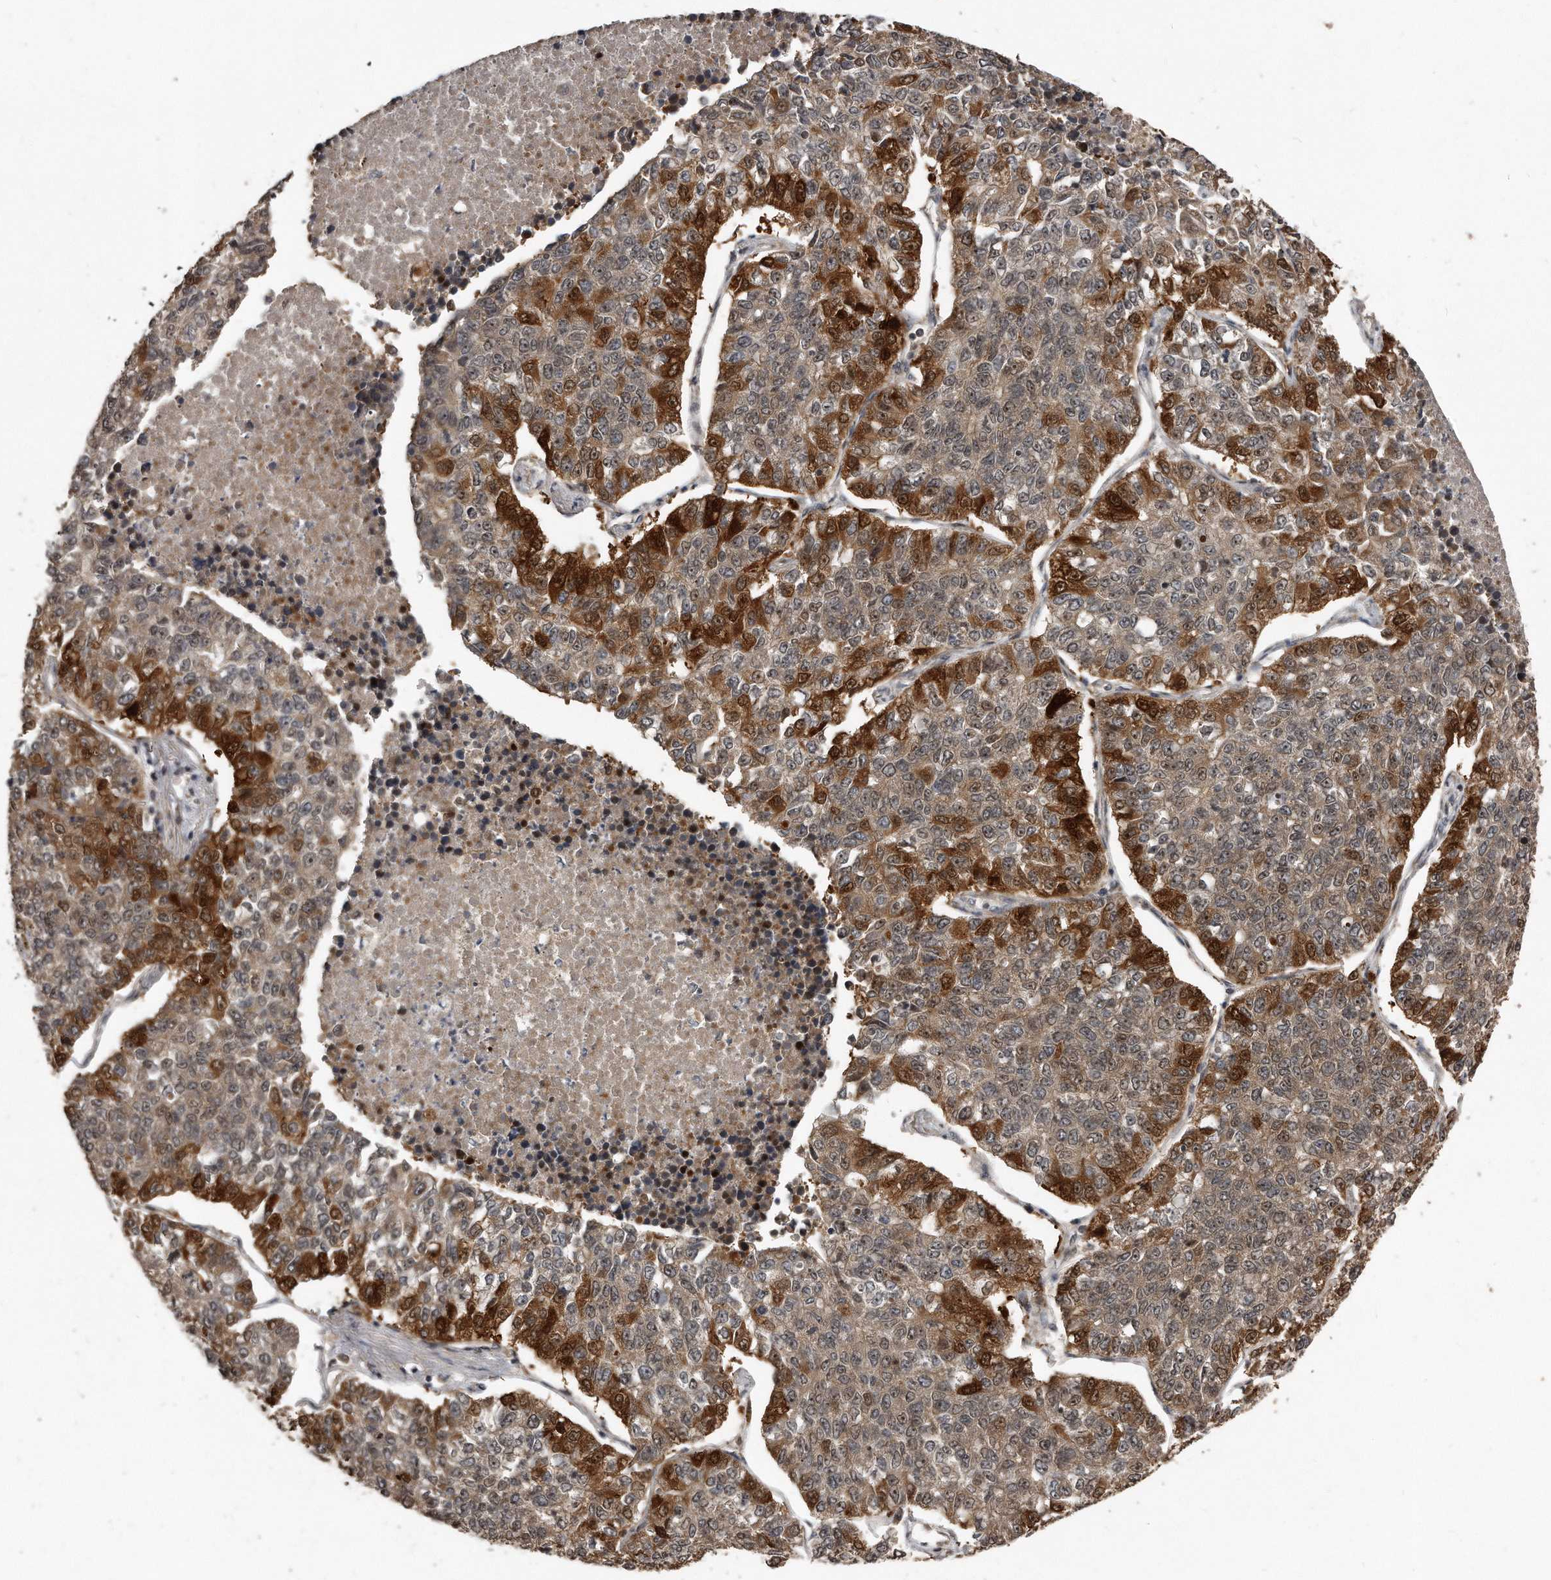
{"staining": {"intensity": "strong", "quantity": "25%-75%", "location": "cytoplasmic/membranous,nuclear"}, "tissue": "lung cancer", "cell_type": "Tumor cells", "image_type": "cancer", "snomed": [{"axis": "morphology", "description": "Adenocarcinoma, NOS"}, {"axis": "topography", "description": "Lung"}], "caption": "A brown stain highlights strong cytoplasmic/membranous and nuclear staining of a protein in human adenocarcinoma (lung) tumor cells.", "gene": "GCH1", "patient": {"sex": "male", "age": 49}}